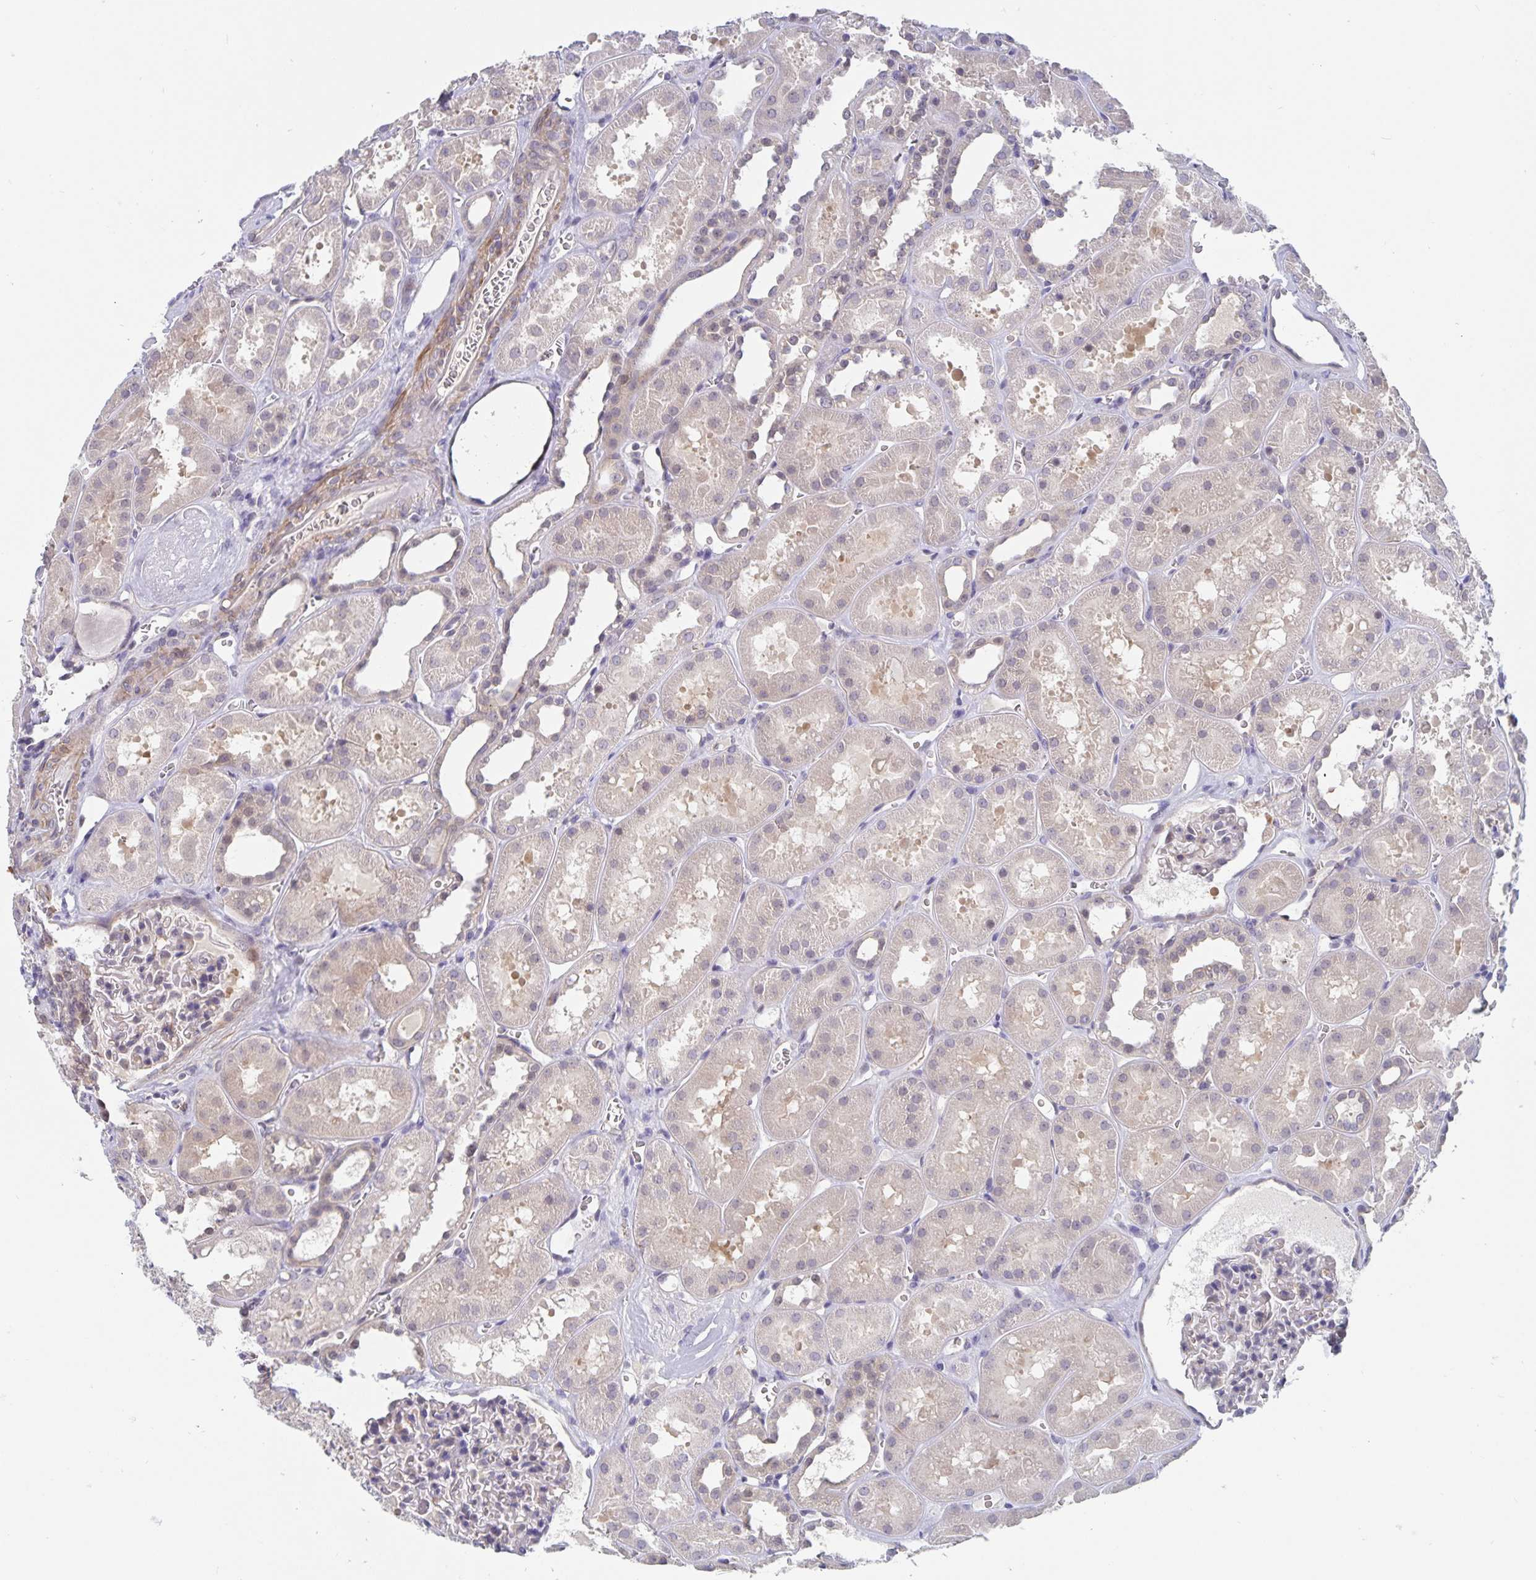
{"staining": {"intensity": "negative", "quantity": "none", "location": "none"}, "tissue": "kidney", "cell_type": "Cells in glomeruli", "image_type": "normal", "snomed": [{"axis": "morphology", "description": "Normal tissue, NOS"}, {"axis": "topography", "description": "Kidney"}], "caption": "The histopathology image exhibits no staining of cells in glomeruli in unremarkable kidney. (Brightfield microscopy of DAB (3,3'-diaminobenzidine) immunohistochemistry (IHC) at high magnification).", "gene": "BAG6", "patient": {"sex": "female", "age": 41}}